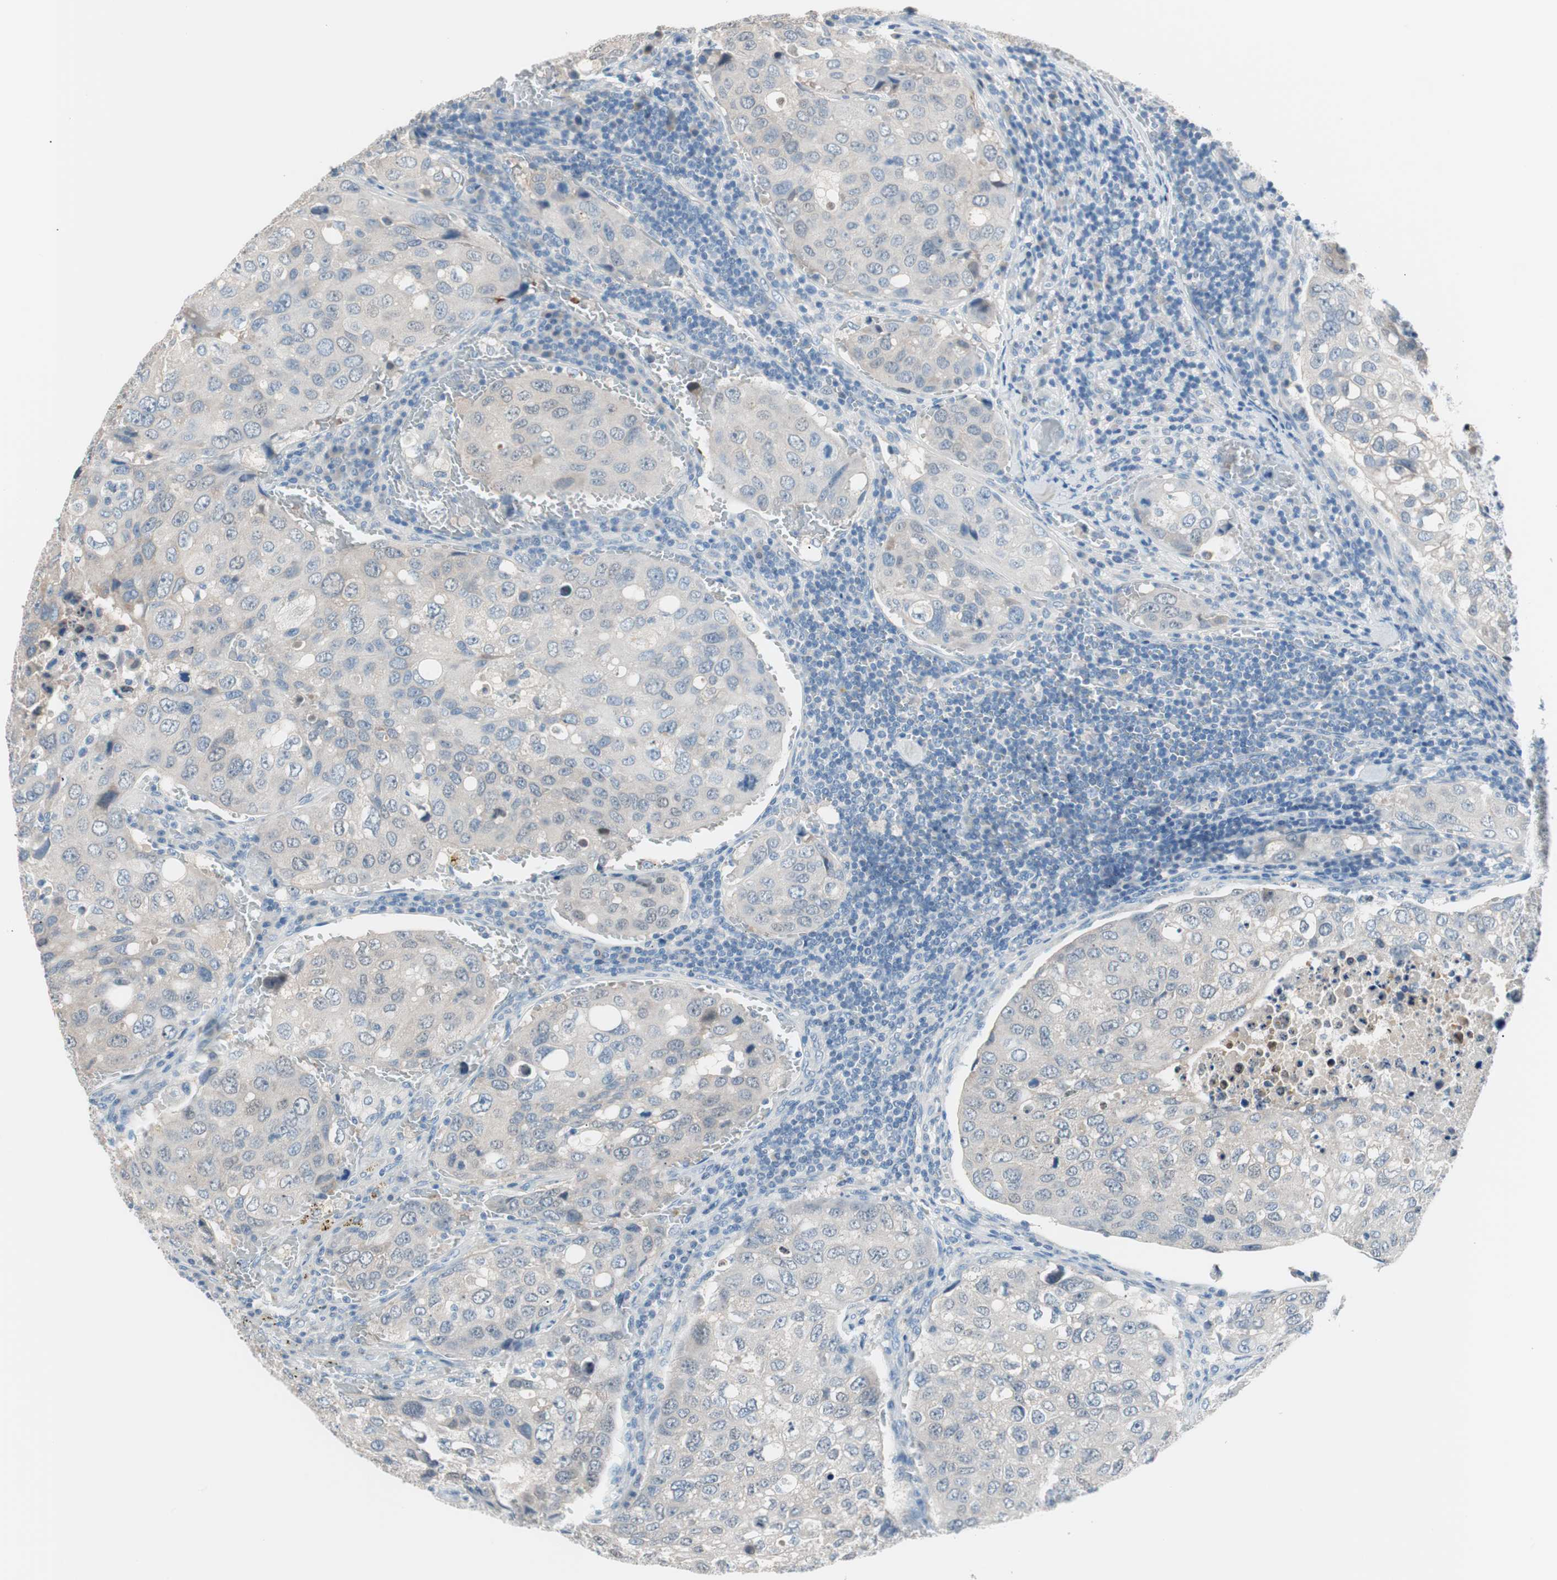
{"staining": {"intensity": "negative", "quantity": "none", "location": "none"}, "tissue": "urothelial cancer", "cell_type": "Tumor cells", "image_type": "cancer", "snomed": [{"axis": "morphology", "description": "Urothelial carcinoma, High grade"}, {"axis": "topography", "description": "Lymph node"}, {"axis": "topography", "description": "Urinary bladder"}], "caption": "Urothelial cancer stained for a protein using IHC demonstrates no positivity tumor cells.", "gene": "VIL1", "patient": {"sex": "male", "age": 51}}